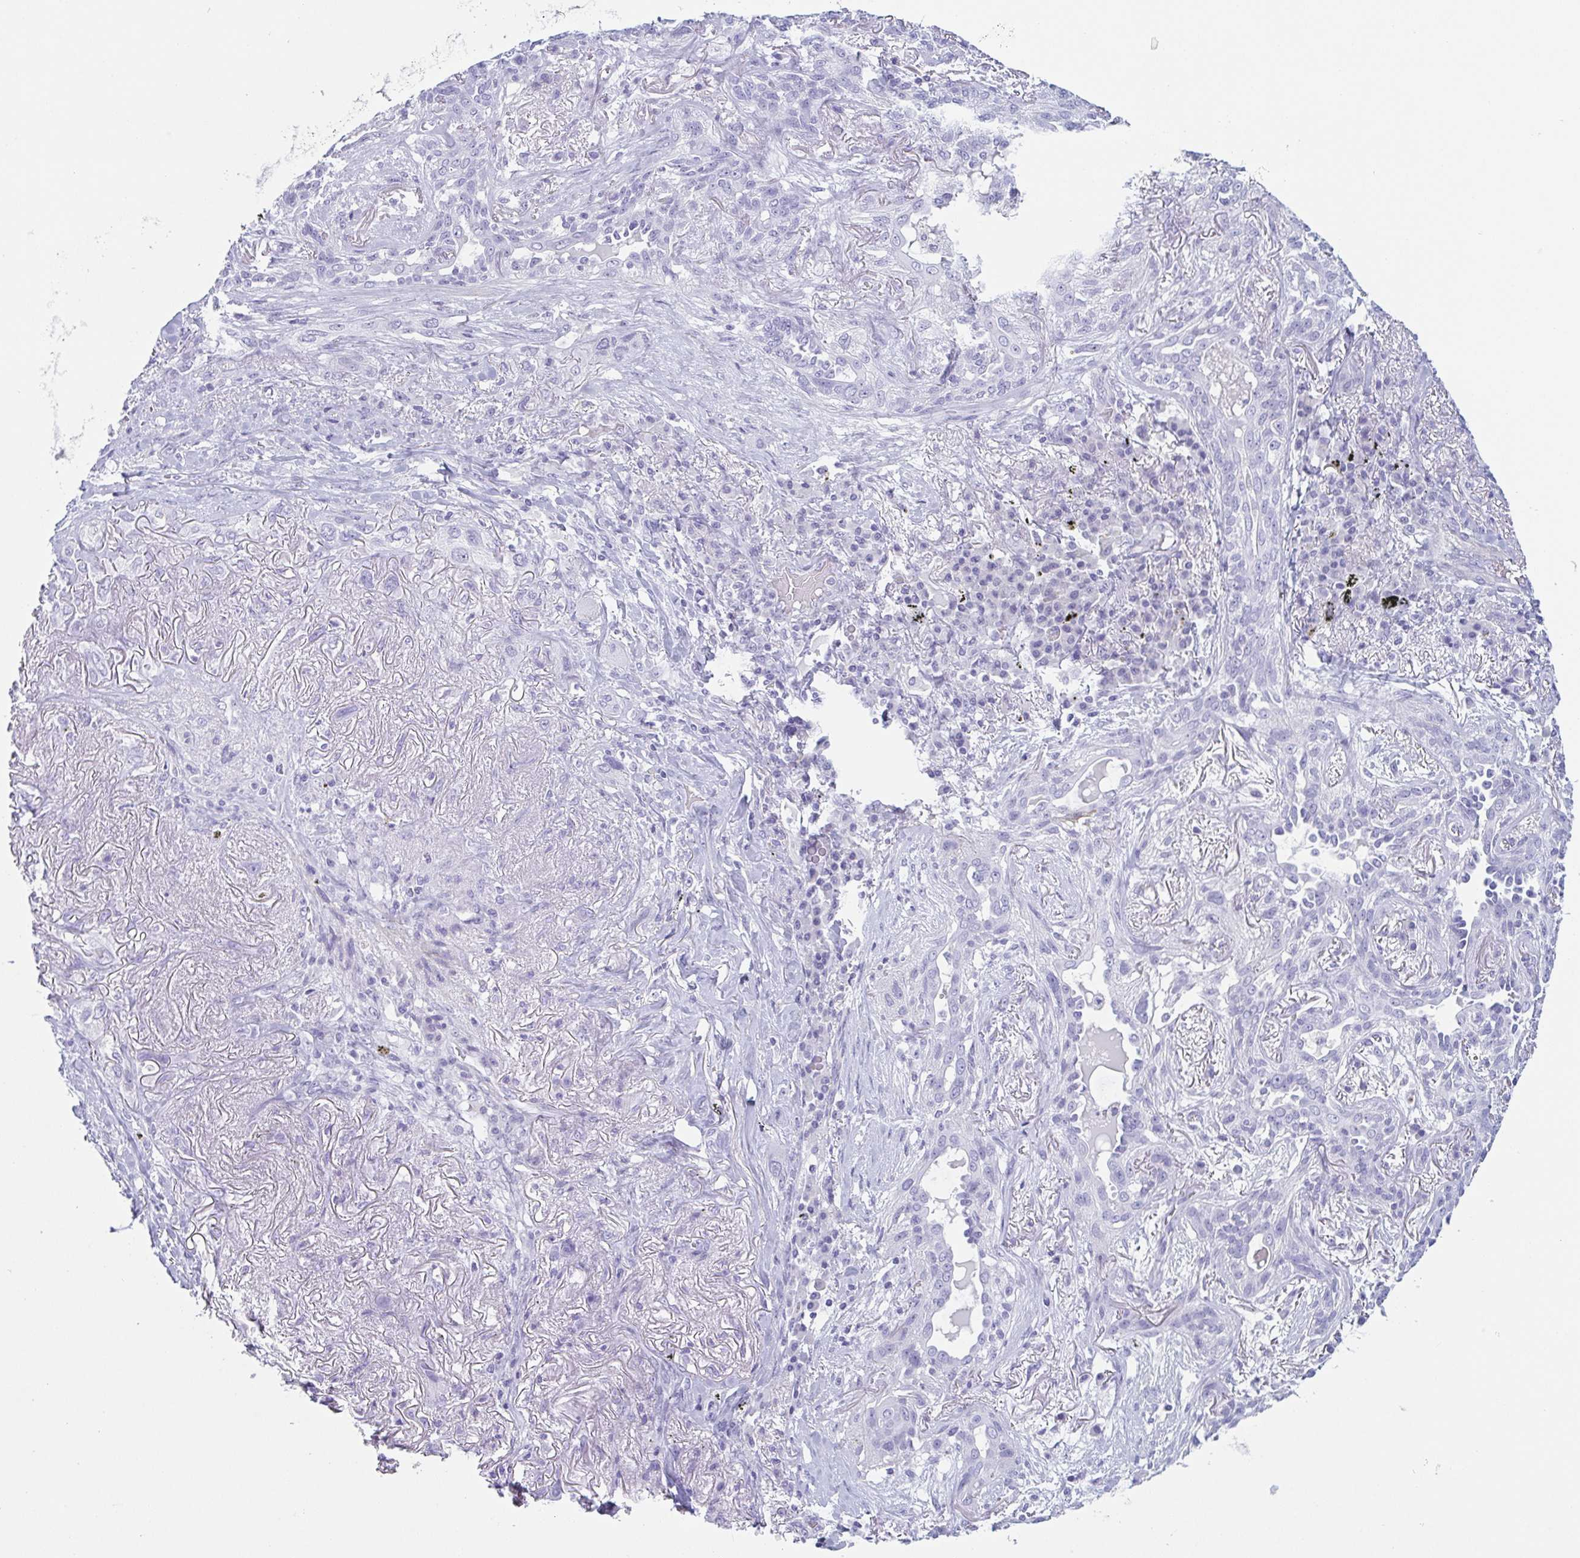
{"staining": {"intensity": "negative", "quantity": "none", "location": "none"}, "tissue": "lung cancer", "cell_type": "Tumor cells", "image_type": "cancer", "snomed": [{"axis": "morphology", "description": "Squamous cell carcinoma, NOS"}, {"axis": "topography", "description": "Lung"}], "caption": "This is an IHC photomicrograph of human lung cancer. There is no positivity in tumor cells.", "gene": "TAGLN3", "patient": {"sex": "female", "age": 70}}